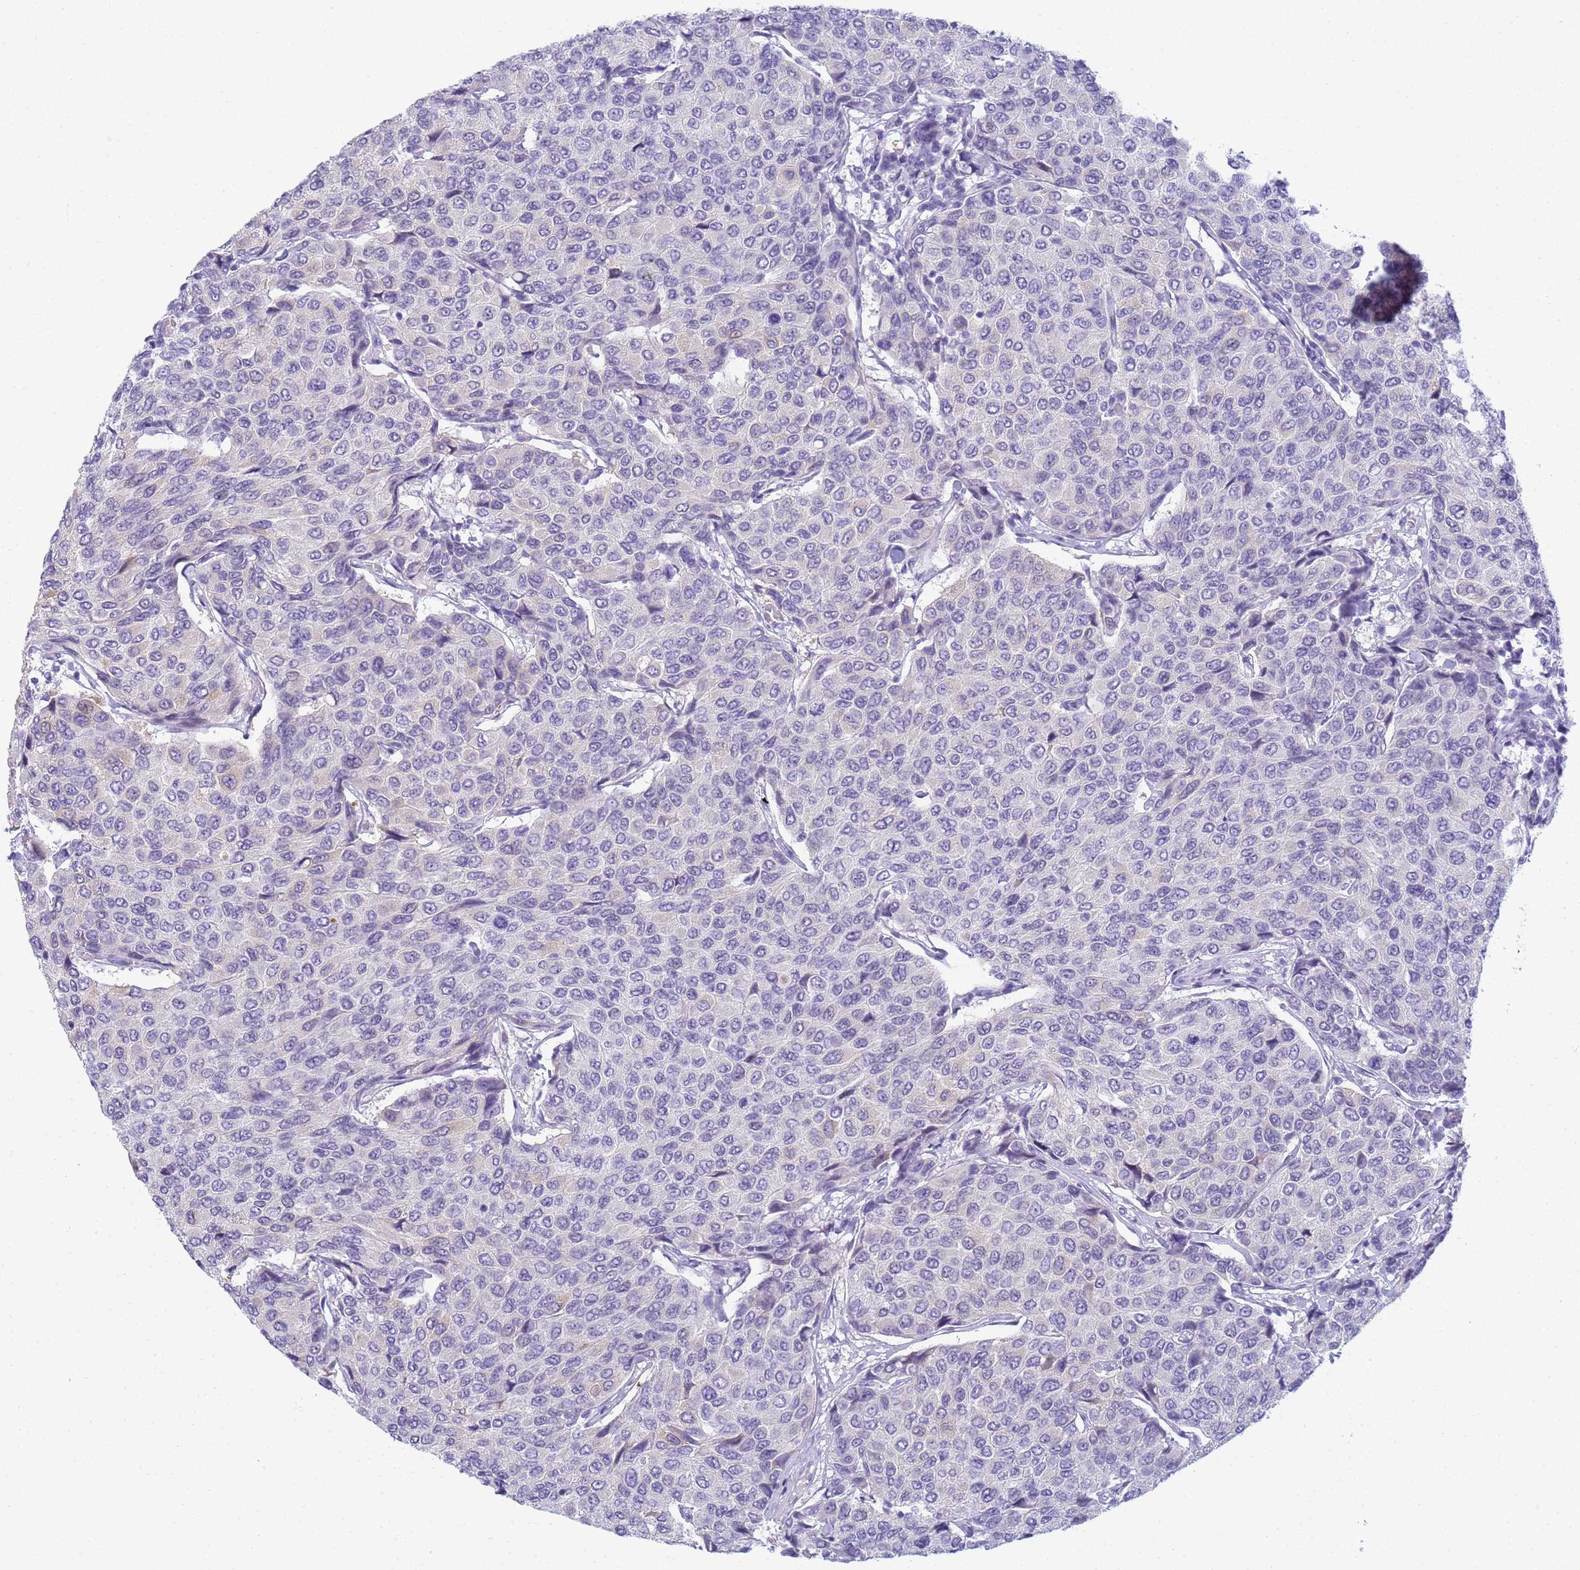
{"staining": {"intensity": "negative", "quantity": "none", "location": "none"}, "tissue": "breast cancer", "cell_type": "Tumor cells", "image_type": "cancer", "snomed": [{"axis": "morphology", "description": "Duct carcinoma"}, {"axis": "topography", "description": "Breast"}], "caption": "Tumor cells are negative for protein expression in human breast cancer. (Brightfield microscopy of DAB (3,3'-diaminobenzidine) immunohistochemistry (IHC) at high magnification).", "gene": "SNX20", "patient": {"sex": "female", "age": 55}}